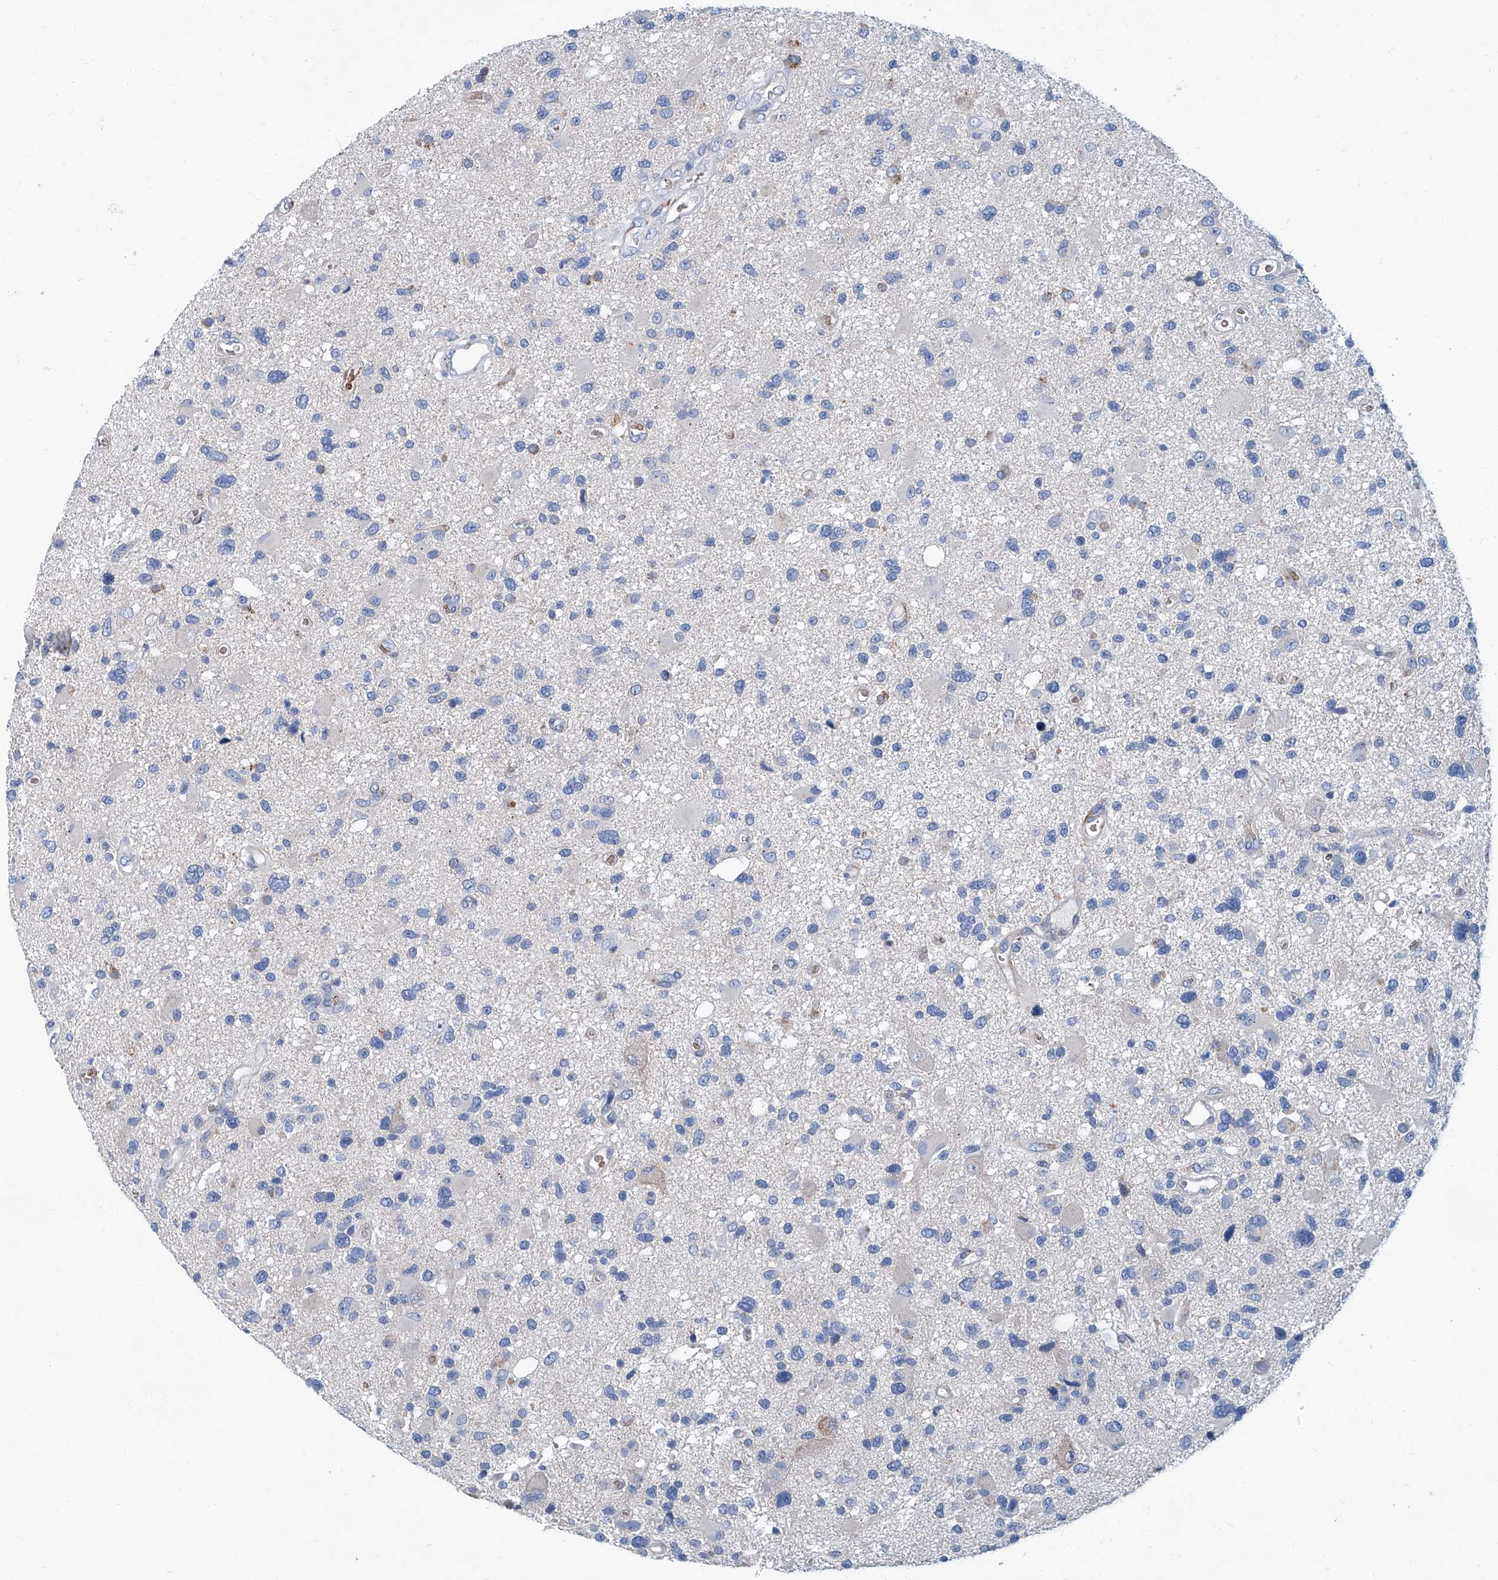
{"staining": {"intensity": "negative", "quantity": "none", "location": "none"}, "tissue": "glioma", "cell_type": "Tumor cells", "image_type": "cancer", "snomed": [{"axis": "morphology", "description": "Glioma, malignant, High grade"}, {"axis": "topography", "description": "Brain"}], "caption": "Tumor cells show no significant staining in glioma. (DAB (3,3'-diaminobenzidine) immunohistochemistry (IHC) visualized using brightfield microscopy, high magnification).", "gene": "FPR2", "patient": {"sex": "male", "age": 33}}